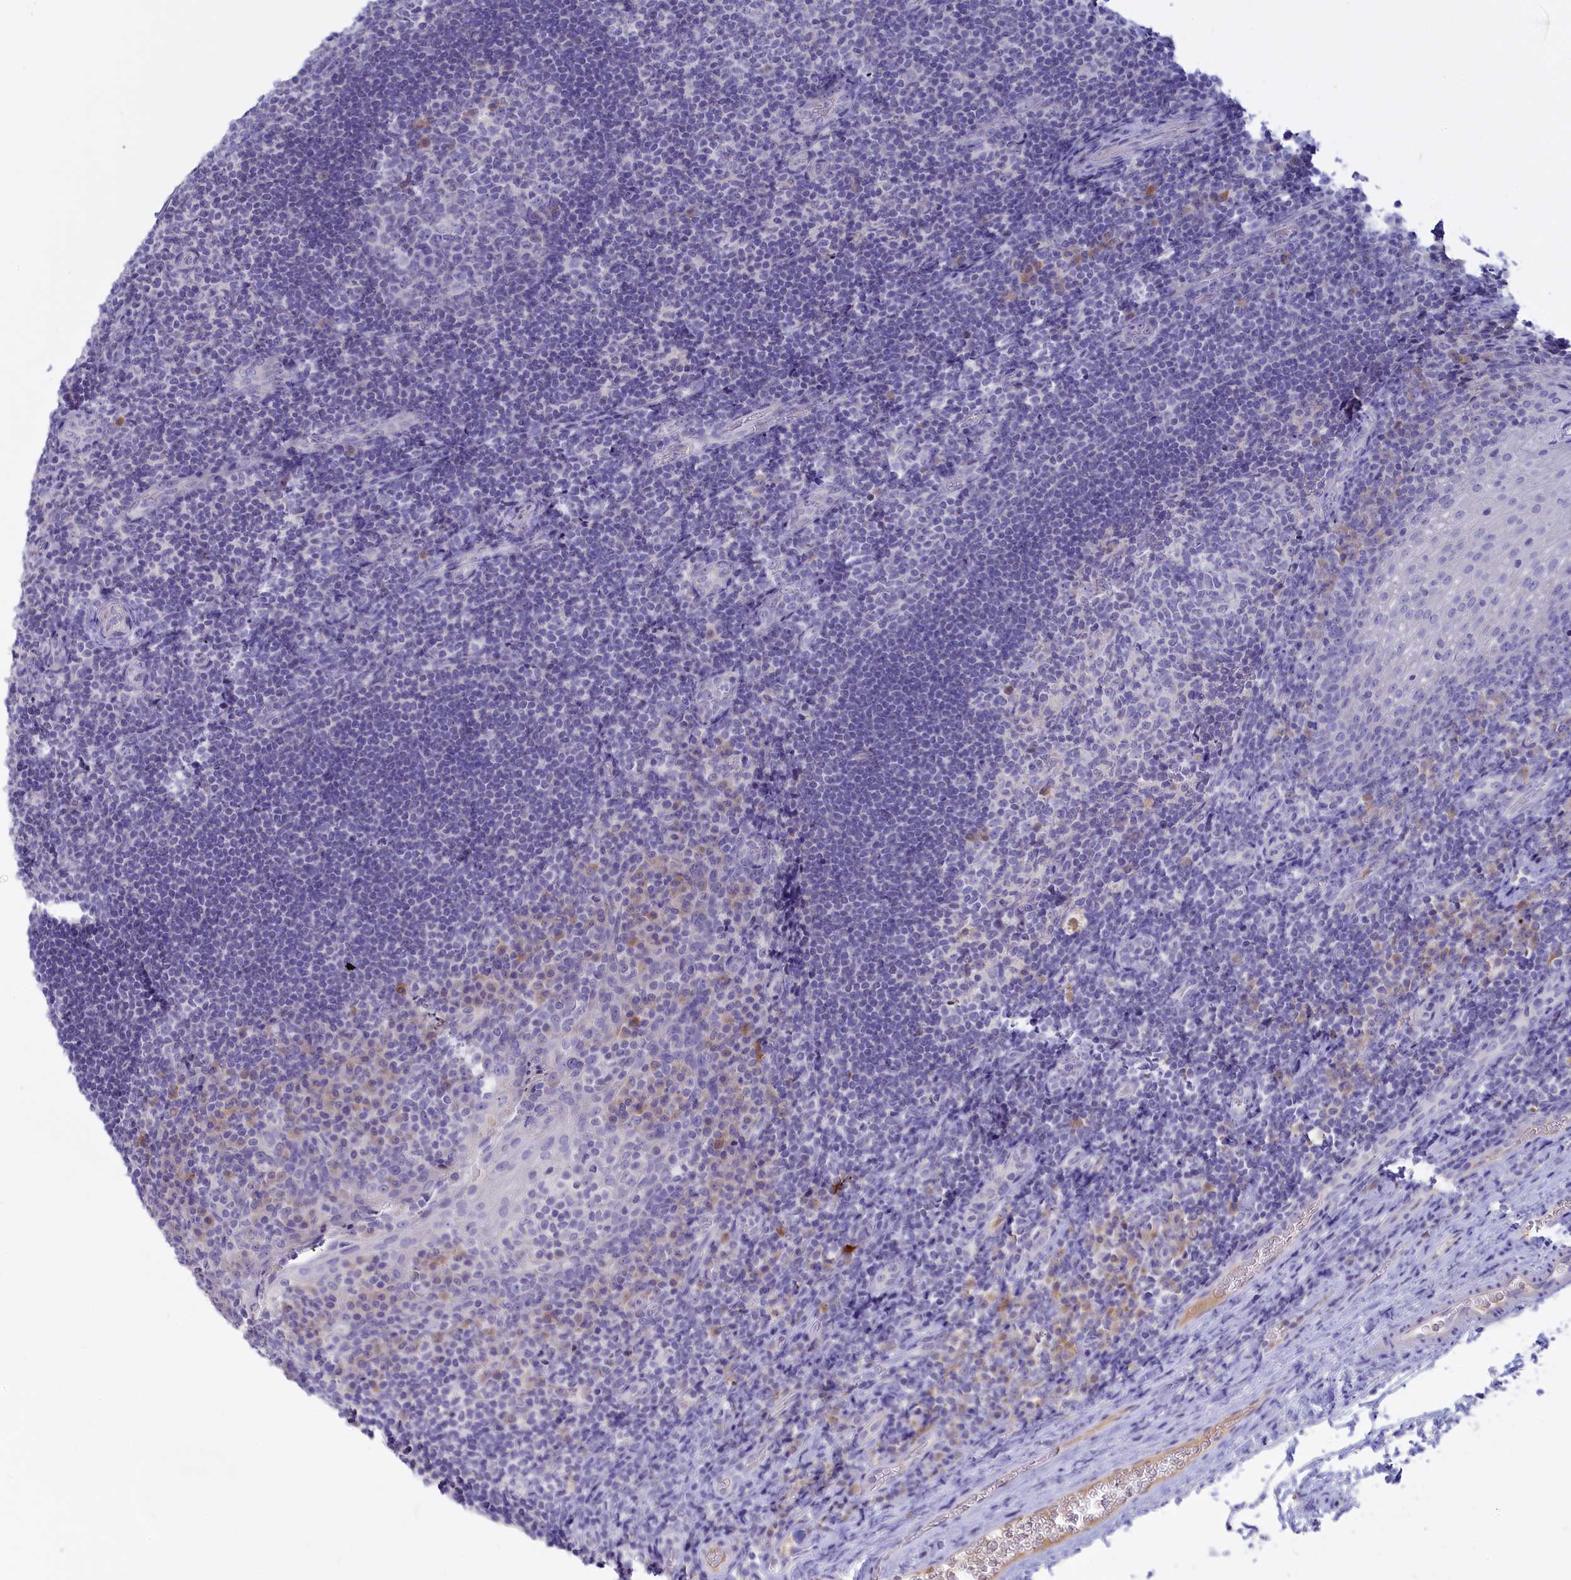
{"staining": {"intensity": "negative", "quantity": "none", "location": "none"}, "tissue": "tonsil", "cell_type": "Germinal center cells", "image_type": "normal", "snomed": [{"axis": "morphology", "description": "Normal tissue, NOS"}, {"axis": "topography", "description": "Tonsil"}], "caption": "Protein analysis of unremarkable tonsil displays no significant staining in germinal center cells.", "gene": "ADGRA1", "patient": {"sex": "male", "age": 17}}